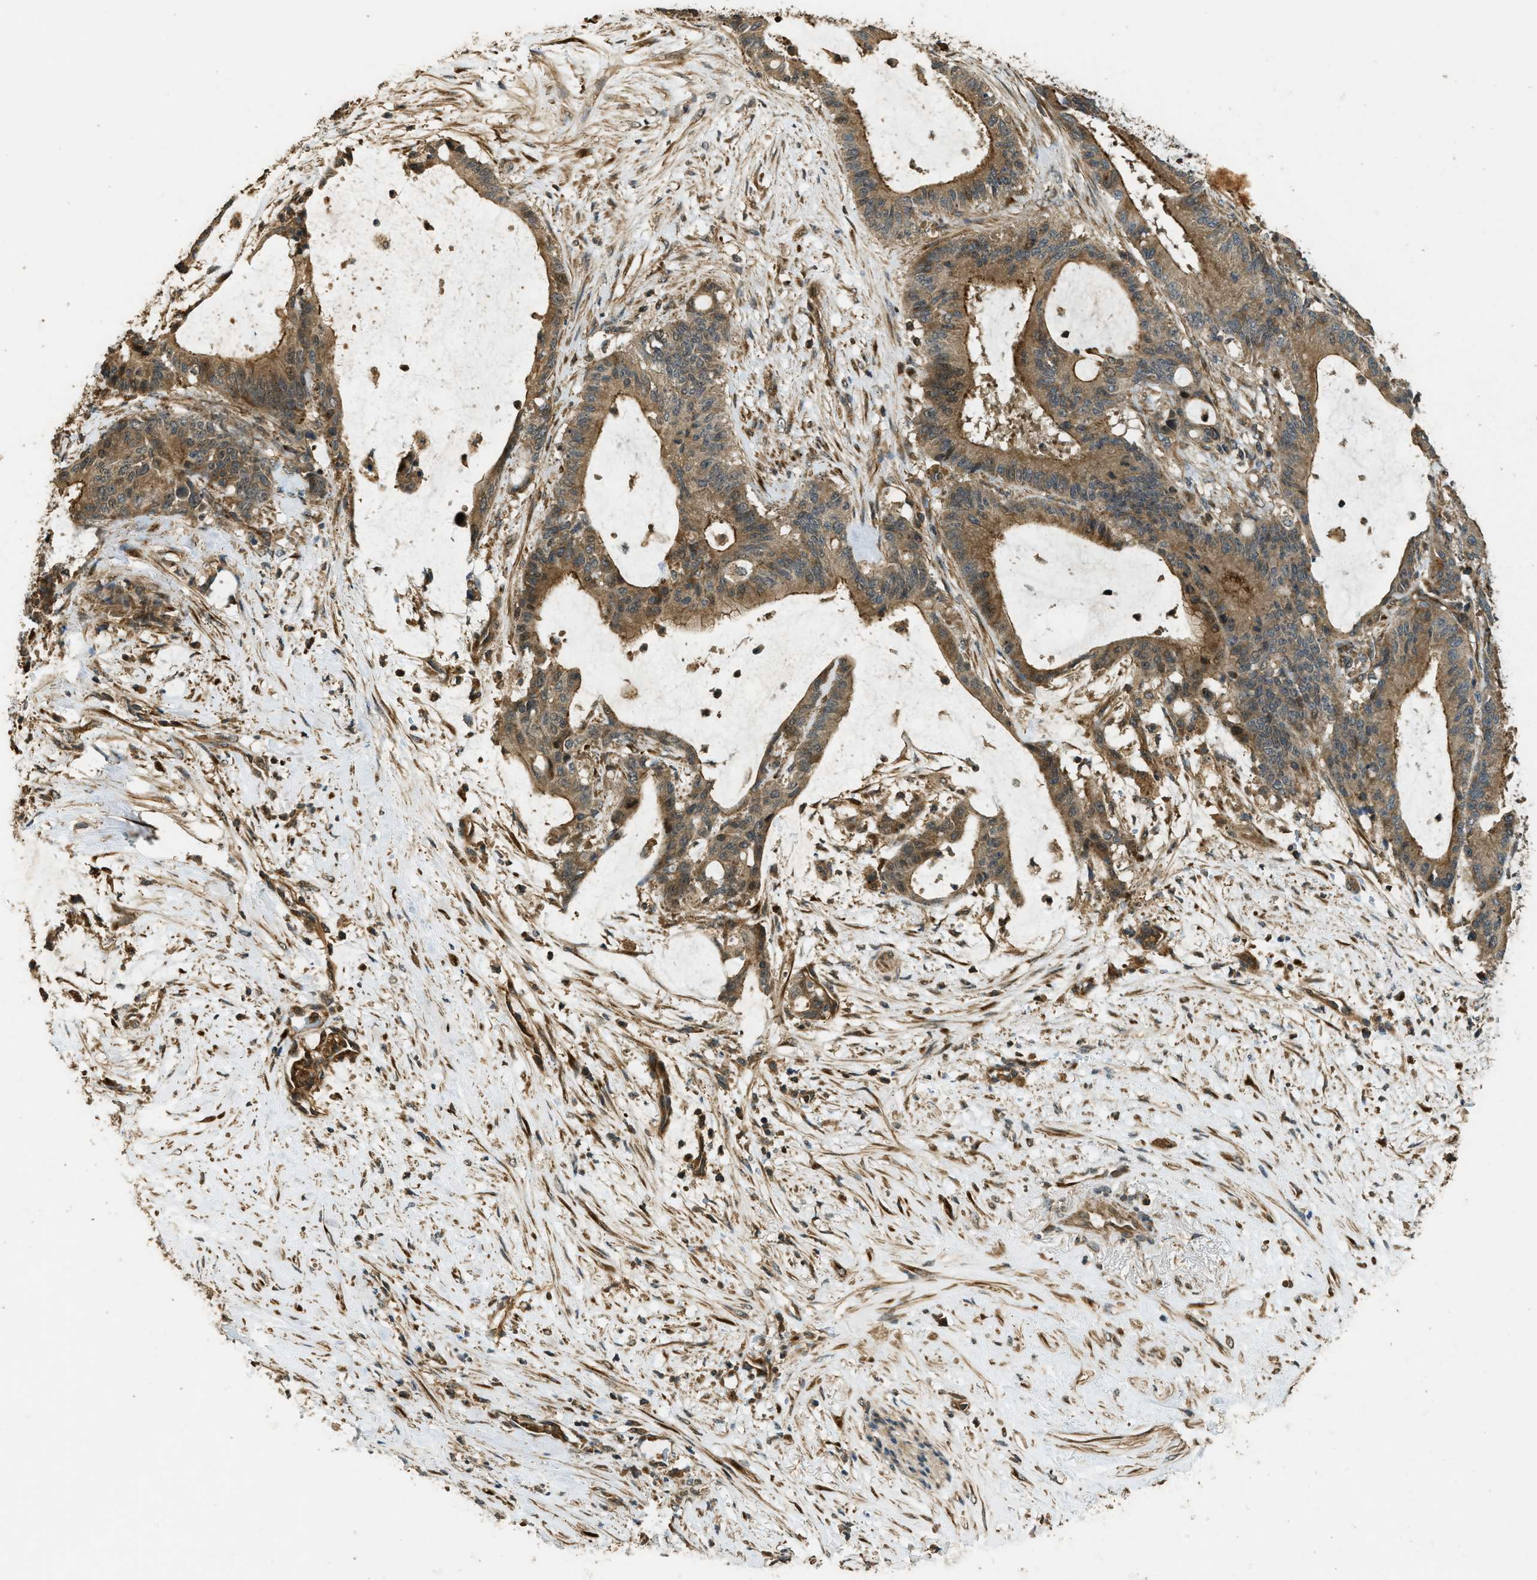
{"staining": {"intensity": "moderate", "quantity": ">75%", "location": "cytoplasmic/membranous"}, "tissue": "liver cancer", "cell_type": "Tumor cells", "image_type": "cancer", "snomed": [{"axis": "morphology", "description": "Cholangiocarcinoma"}, {"axis": "topography", "description": "Liver"}], "caption": "Protein positivity by IHC reveals moderate cytoplasmic/membranous expression in approximately >75% of tumor cells in liver cancer (cholangiocarcinoma).", "gene": "PPP6R3", "patient": {"sex": "female", "age": 73}}